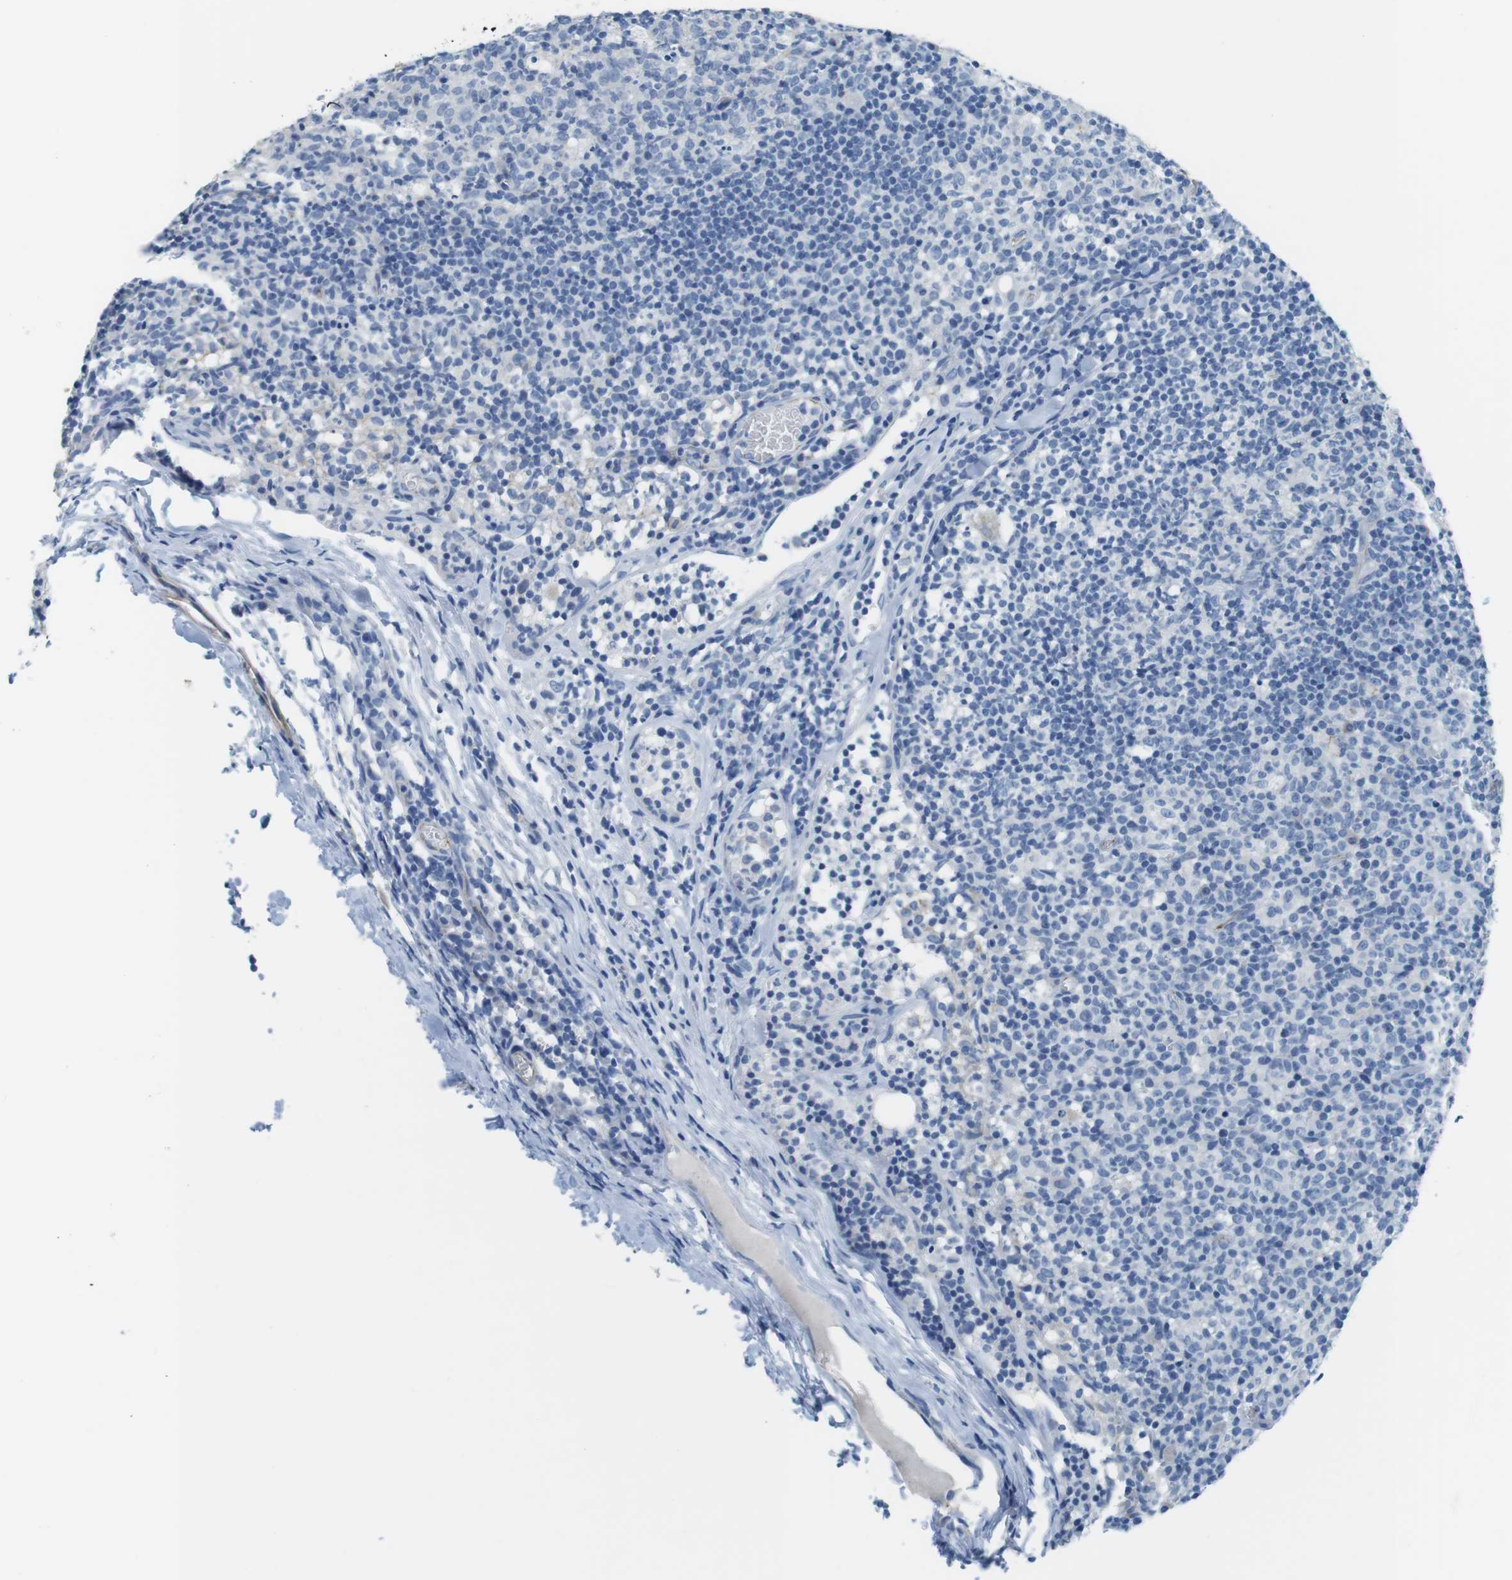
{"staining": {"intensity": "negative", "quantity": "none", "location": "none"}, "tissue": "lymph node", "cell_type": "Germinal center cells", "image_type": "normal", "snomed": [{"axis": "morphology", "description": "Normal tissue, NOS"}, {"axis": "morphology", "description": "Inflammation, NOS"}, {"axis": "topography", "description": "Lymph node"}], "caption": "Lymph node stained for a protein using immunohistochemistry exhibits no positivity germinal center cells.", "gene": "SLC6A6", "patient": {"sex": "male", "age": 55}}